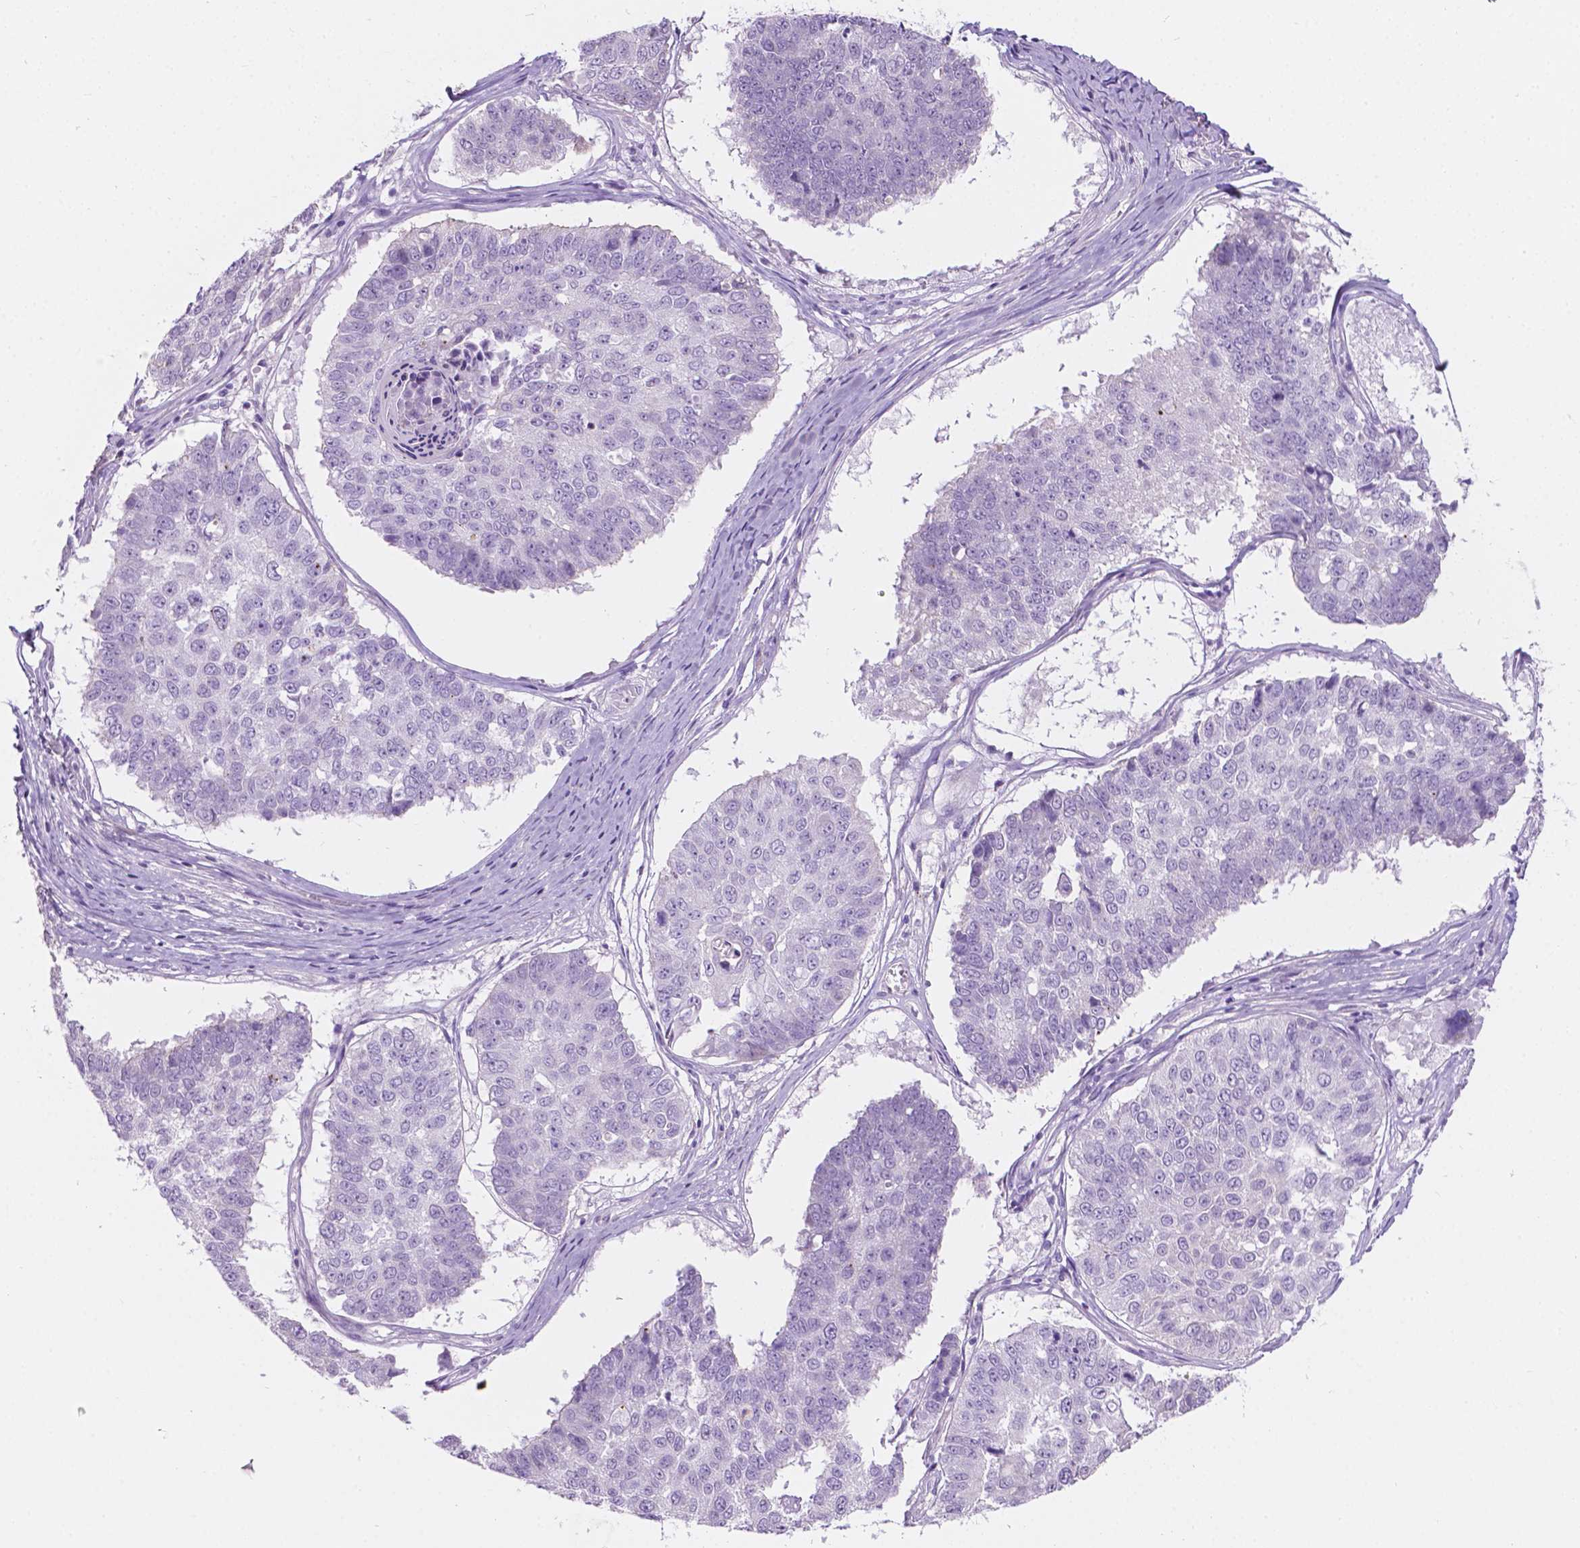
{"staining": {"intensity": "negative", "quantity": "none", "location": "none"}, "tissue": "lung cancer", "cell_type": "Tumor cells", "image_type": "cancer", "snomed": [{"axis": "morphology", "description": "Squamous cell carcinoma, NOS"}, {"axis": "topography", "description": "Lung"}], "caption": "An image of squamous cell carcinoma (lung) stained for a protein reveals no brown staining in tumor cells.", "gene": "NOS1AP", "patient": {"sex": "male", "age": 73}}